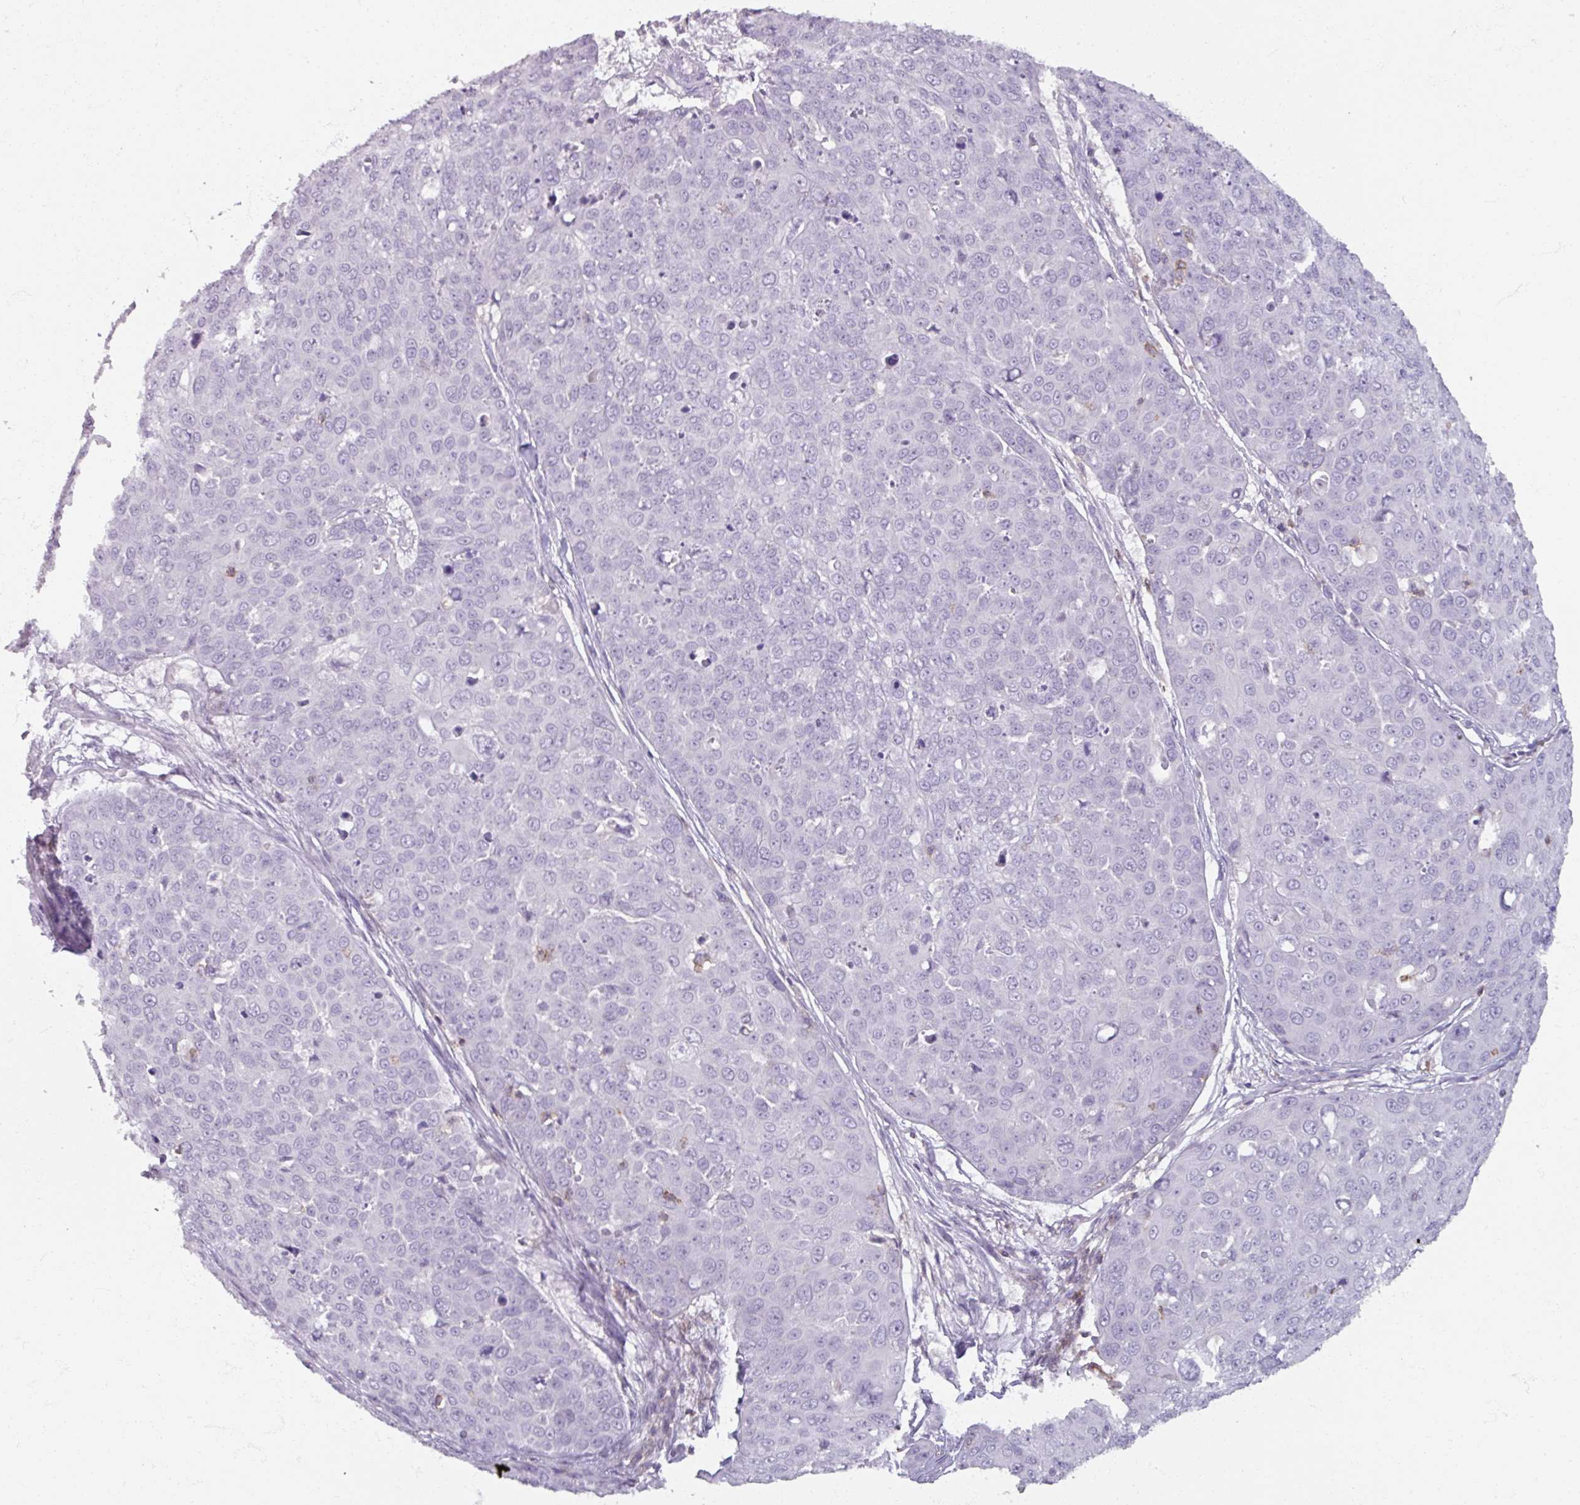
{"staining": {"intensity": "negative", "quantity": "none", "location": "none"}, "tissue": "skin cancer", "cell_type": "Tumor cells", "image_type": "cancer", "snomed": [{"axis": "morphology", "description": "Squamous cell carcinoma, NOS"}, {"axis": "topography", "description": "Skin"}], "caption": "This is a photomicrograph of IHC staining of skin cancer, which shows no staining in tumor cells.", "gene": "PTPRC", "patient": {"sex": "male", "age": 71}}